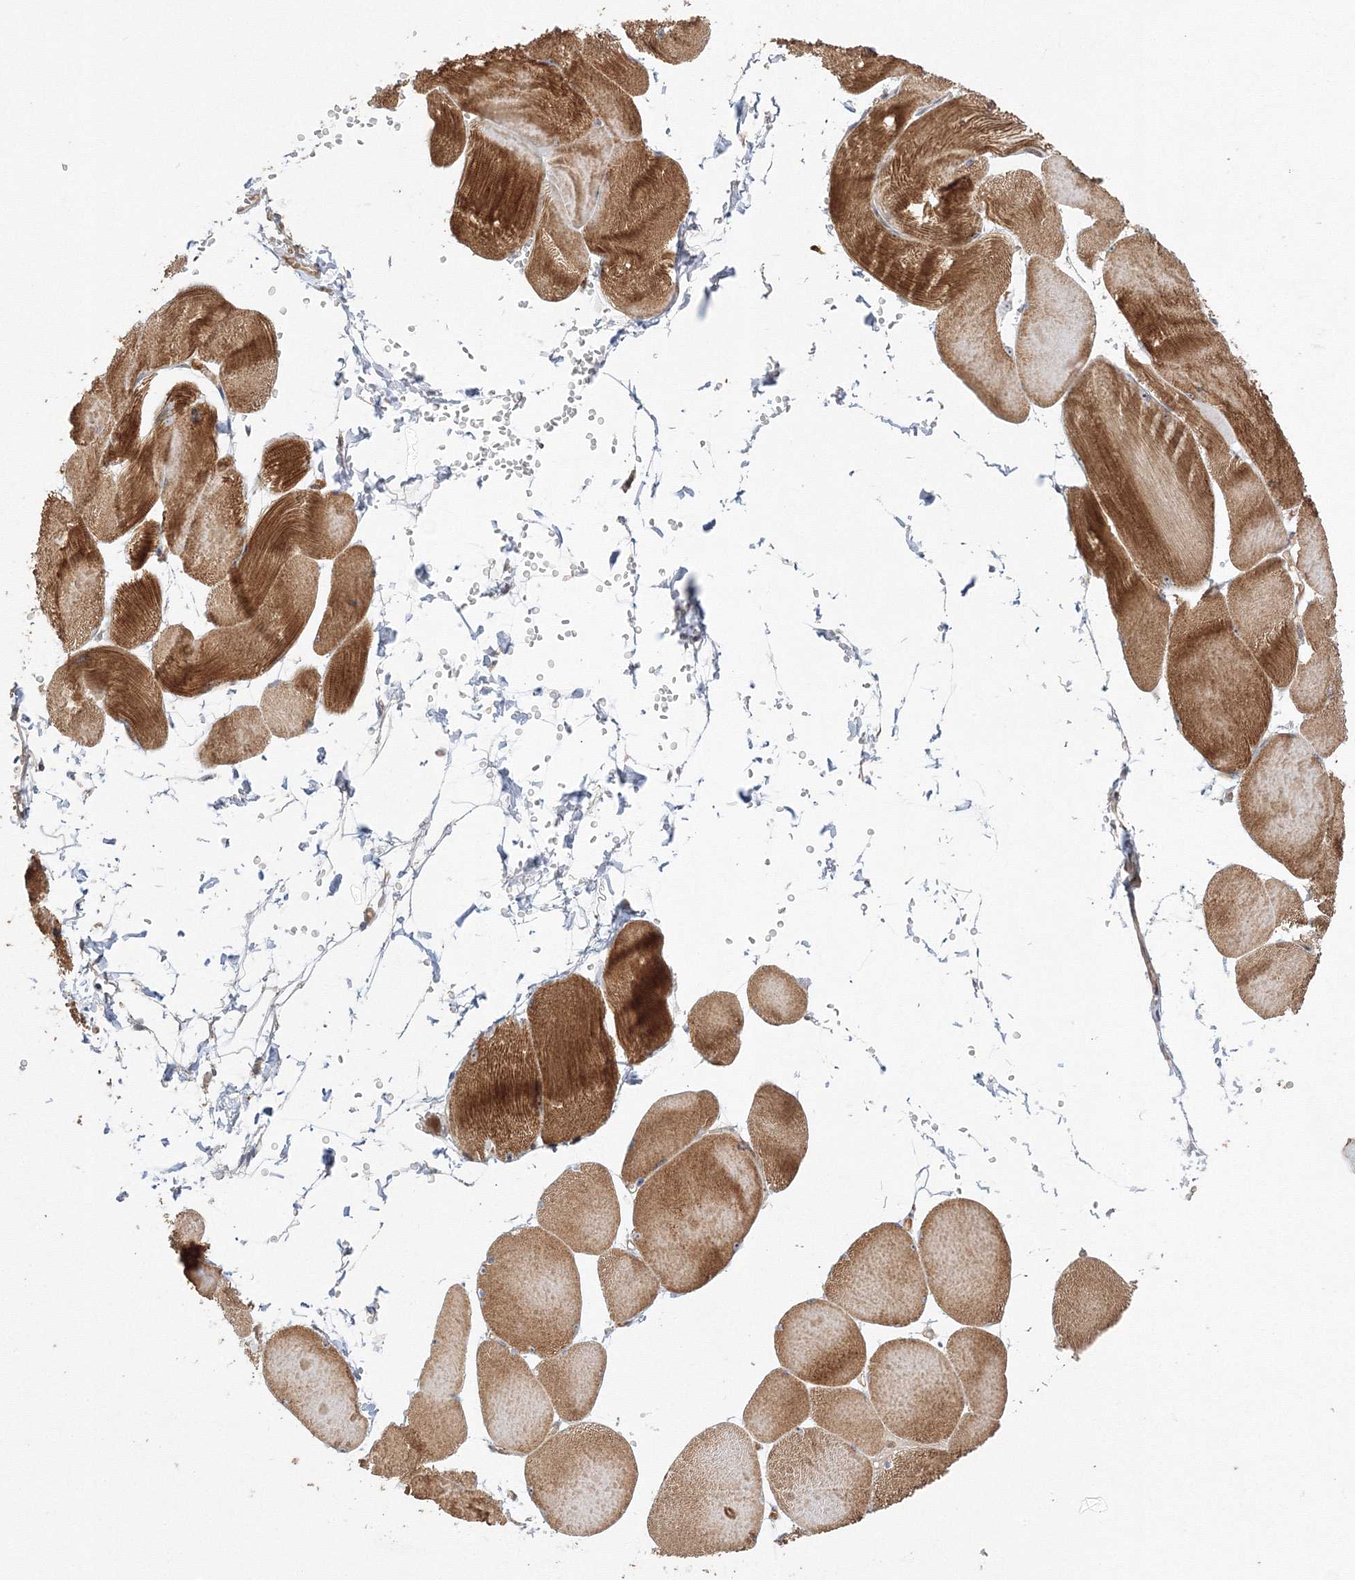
{"staining": {"intensity": "moderate", "quantity": ">75%", "location": "cytoplasmic/membranous,nuclear"}, "tissue": "skeletal muscle", "cell_type": "Myocytes", "image_type": "normal", "snomed": [{"axis": "morphology", "description": "Normal tissue, NOS"}, {"axis": "morphology", "description": "Basal cell carcinoma"}, {"axis": "topography", "description": "Skeletal muscle"}], "caption": "Immunohistochemical staining of unremarkable skeletal muscle exhibits medium levels of moderate cytoplasmic/membranous,nuclear expression in approximately >75% of myocytes.", "gene": "NPM3", "patient": {"sex": "female", "age": 64}}